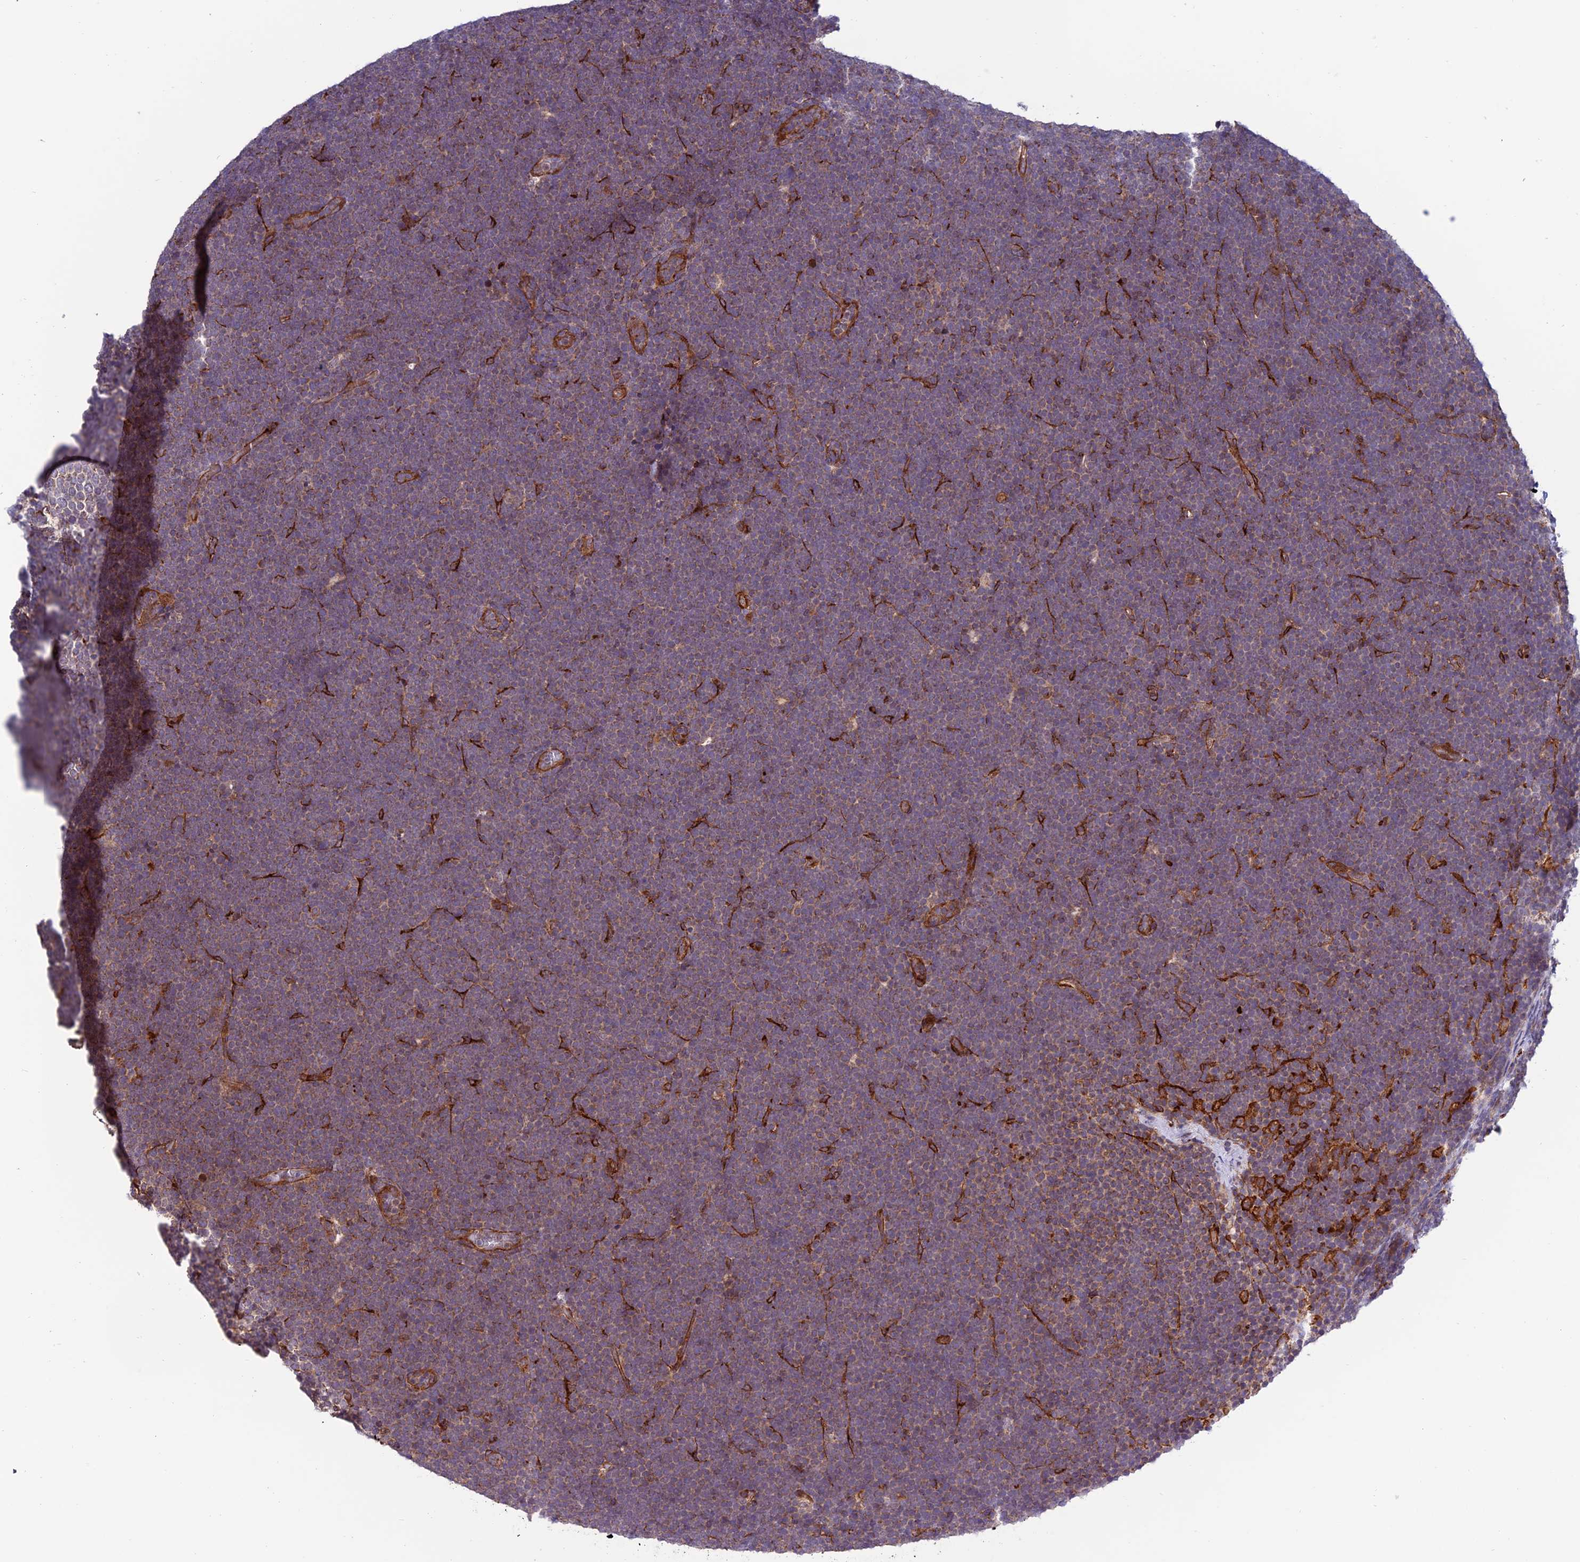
{"staining": {"intensity": "negative", "quantity": "none", "location": "none"}, "tissue": "lymphoma", "cell_type": "Tumor cells", "image_type": "cancer", "snomed": [{"axis": "morphology", "description": "Malignant lymphoma, non-Hodgkin's type, High grade"}, {"axis": "topography", "description": "Lymph node"}], "caption": "This is an immunohistochemistry photomicrograph of high-grade malignant lymphoma, non-Hodgkin's type. There is no expression in tumor cells.", "gene": "TNIP3", "patient": {"sex": "male", "age": 13}}